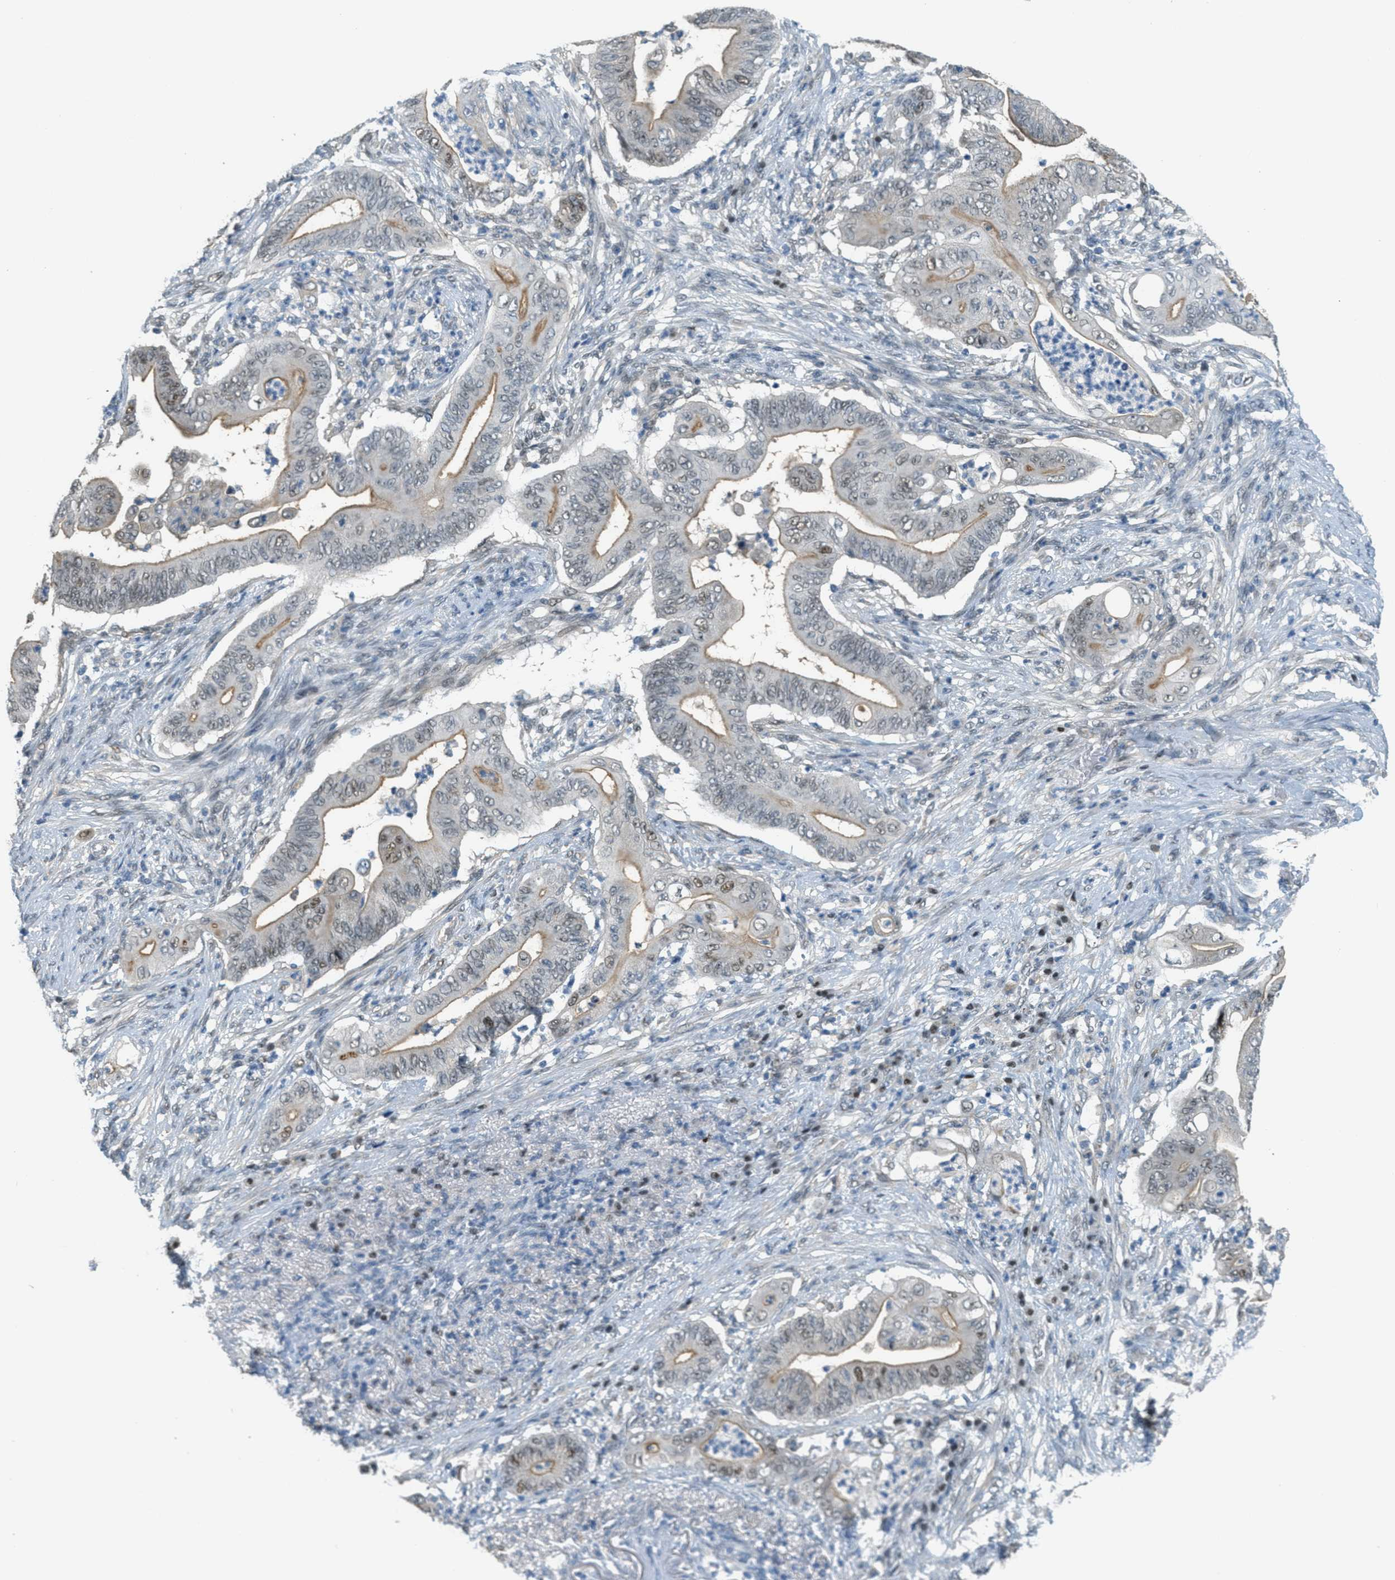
{"staining": {"intensity": "weak", "quantity": "25%-75%", "location": "cytoplasmic/membranous"}, "tissue": "stomach cancer", "cell_type": "Tumor cells", "image_type": "cancer", "snomed": [{"axis": "morphology", "description": "Adenocarcinoma, NOS"}, {"axis": "topography", "description": "Stomach"}], "caption": "A photomicrograph of adenocarcinoma (stomach) stained for a protein shows weak cytoplasmic/membranous brown staining in tumor cells.", "gene": "TCF3", "patient": {"sex": "female", "age": 73}}